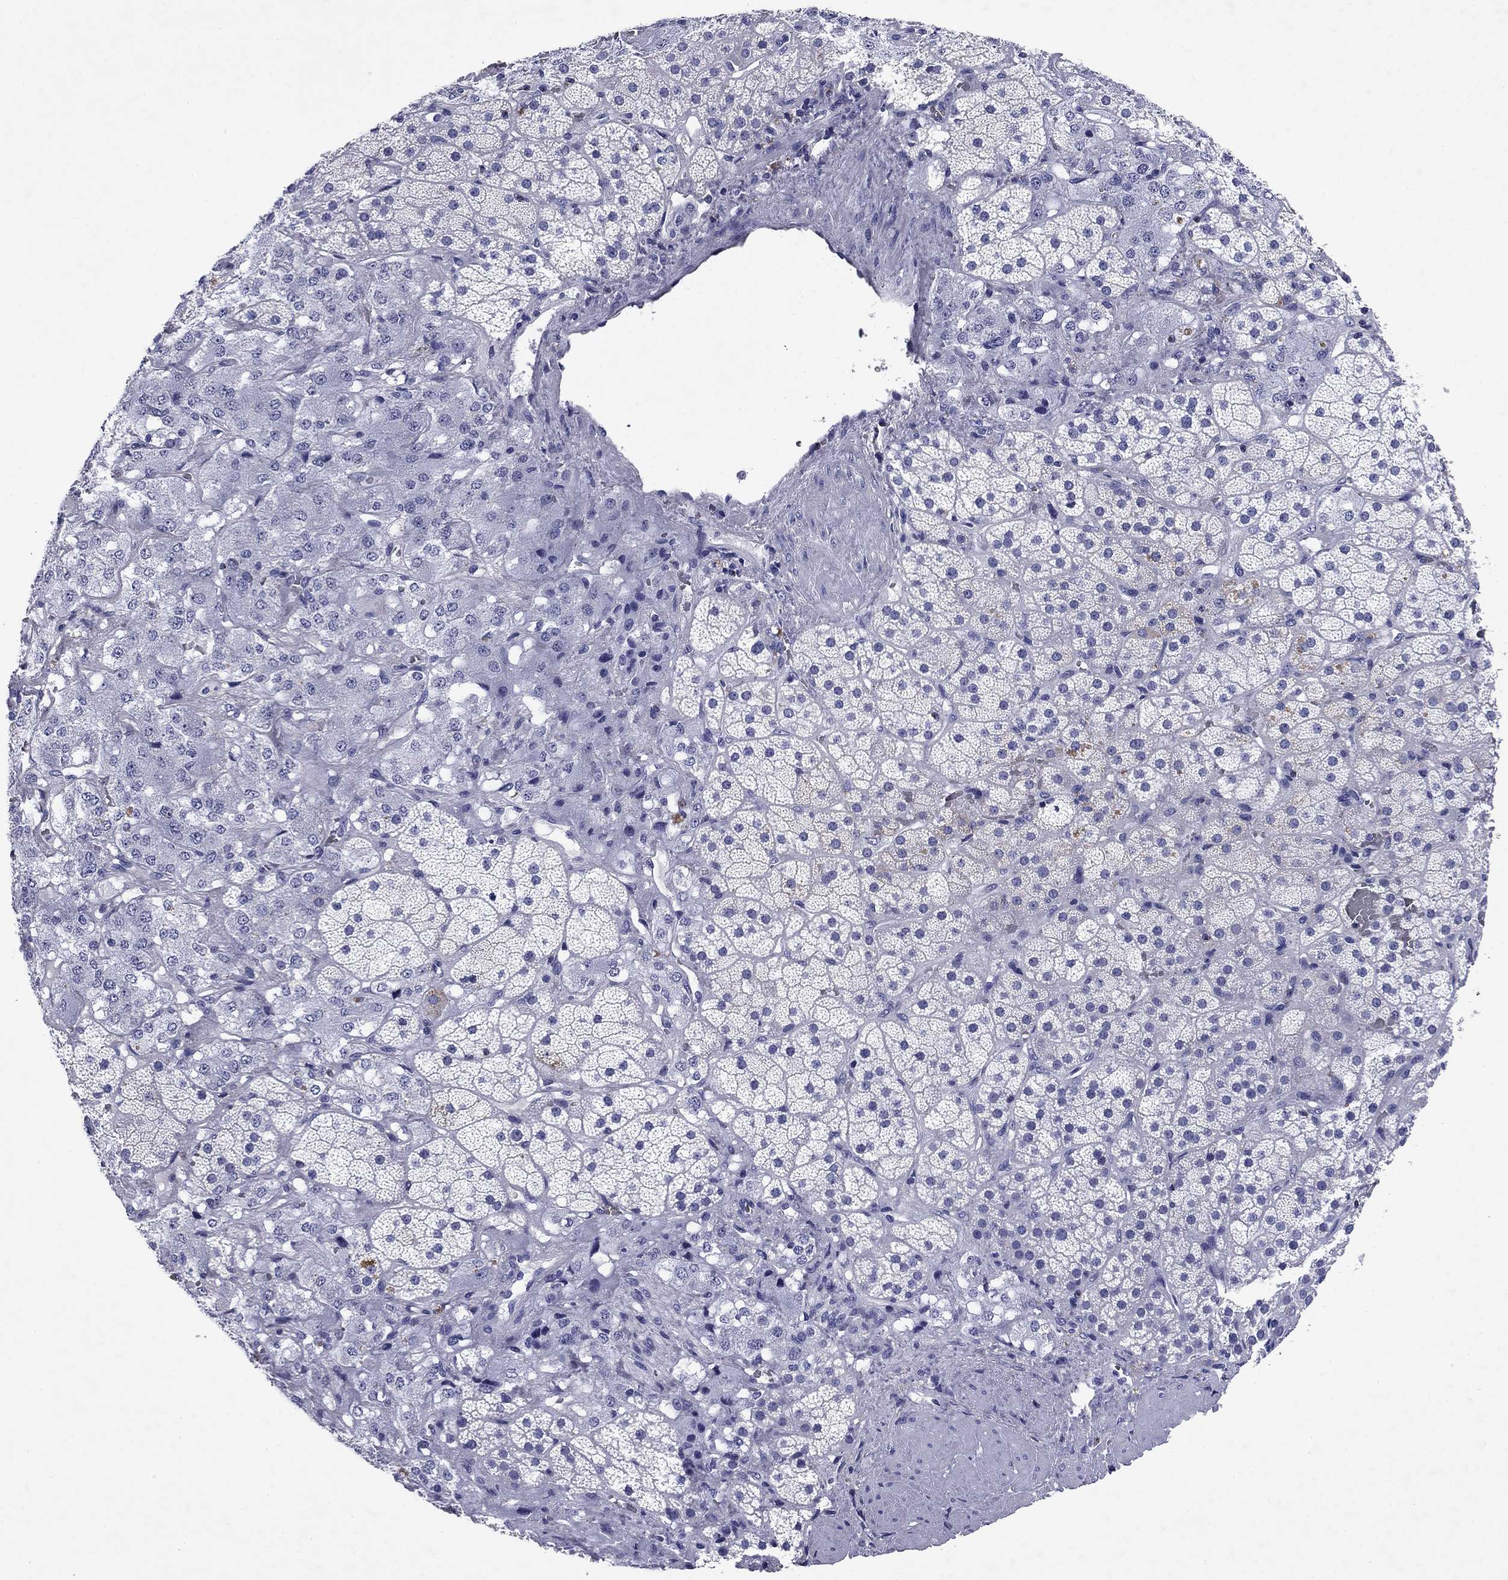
{"staining": {"intensity": "negative", "quantity": "none", "location": "none"}, "tissue": "adrenal gland", "cell_type": "Glandular cells", "image_type": "normal", "snomed": [{"axis": "morphology", "description": "Normal tissue, NOS"}, {"axis": "topography", "description": "Adrenal gland"}], "caption": "This photomicrograph is of normal adrenal gland stained with immunohistochemistry (IHC) to label a protein in brown with the nuclei are counter-stained blue. There is no expression in glandular cells. The staining was performed using DAB to visualize the protein expression in brown, while the nuclei were stained in blue with hematoxylin (Magnification: 20x).", "gene": "GZMK", "patient": {"sex": "male", "age": 57}}